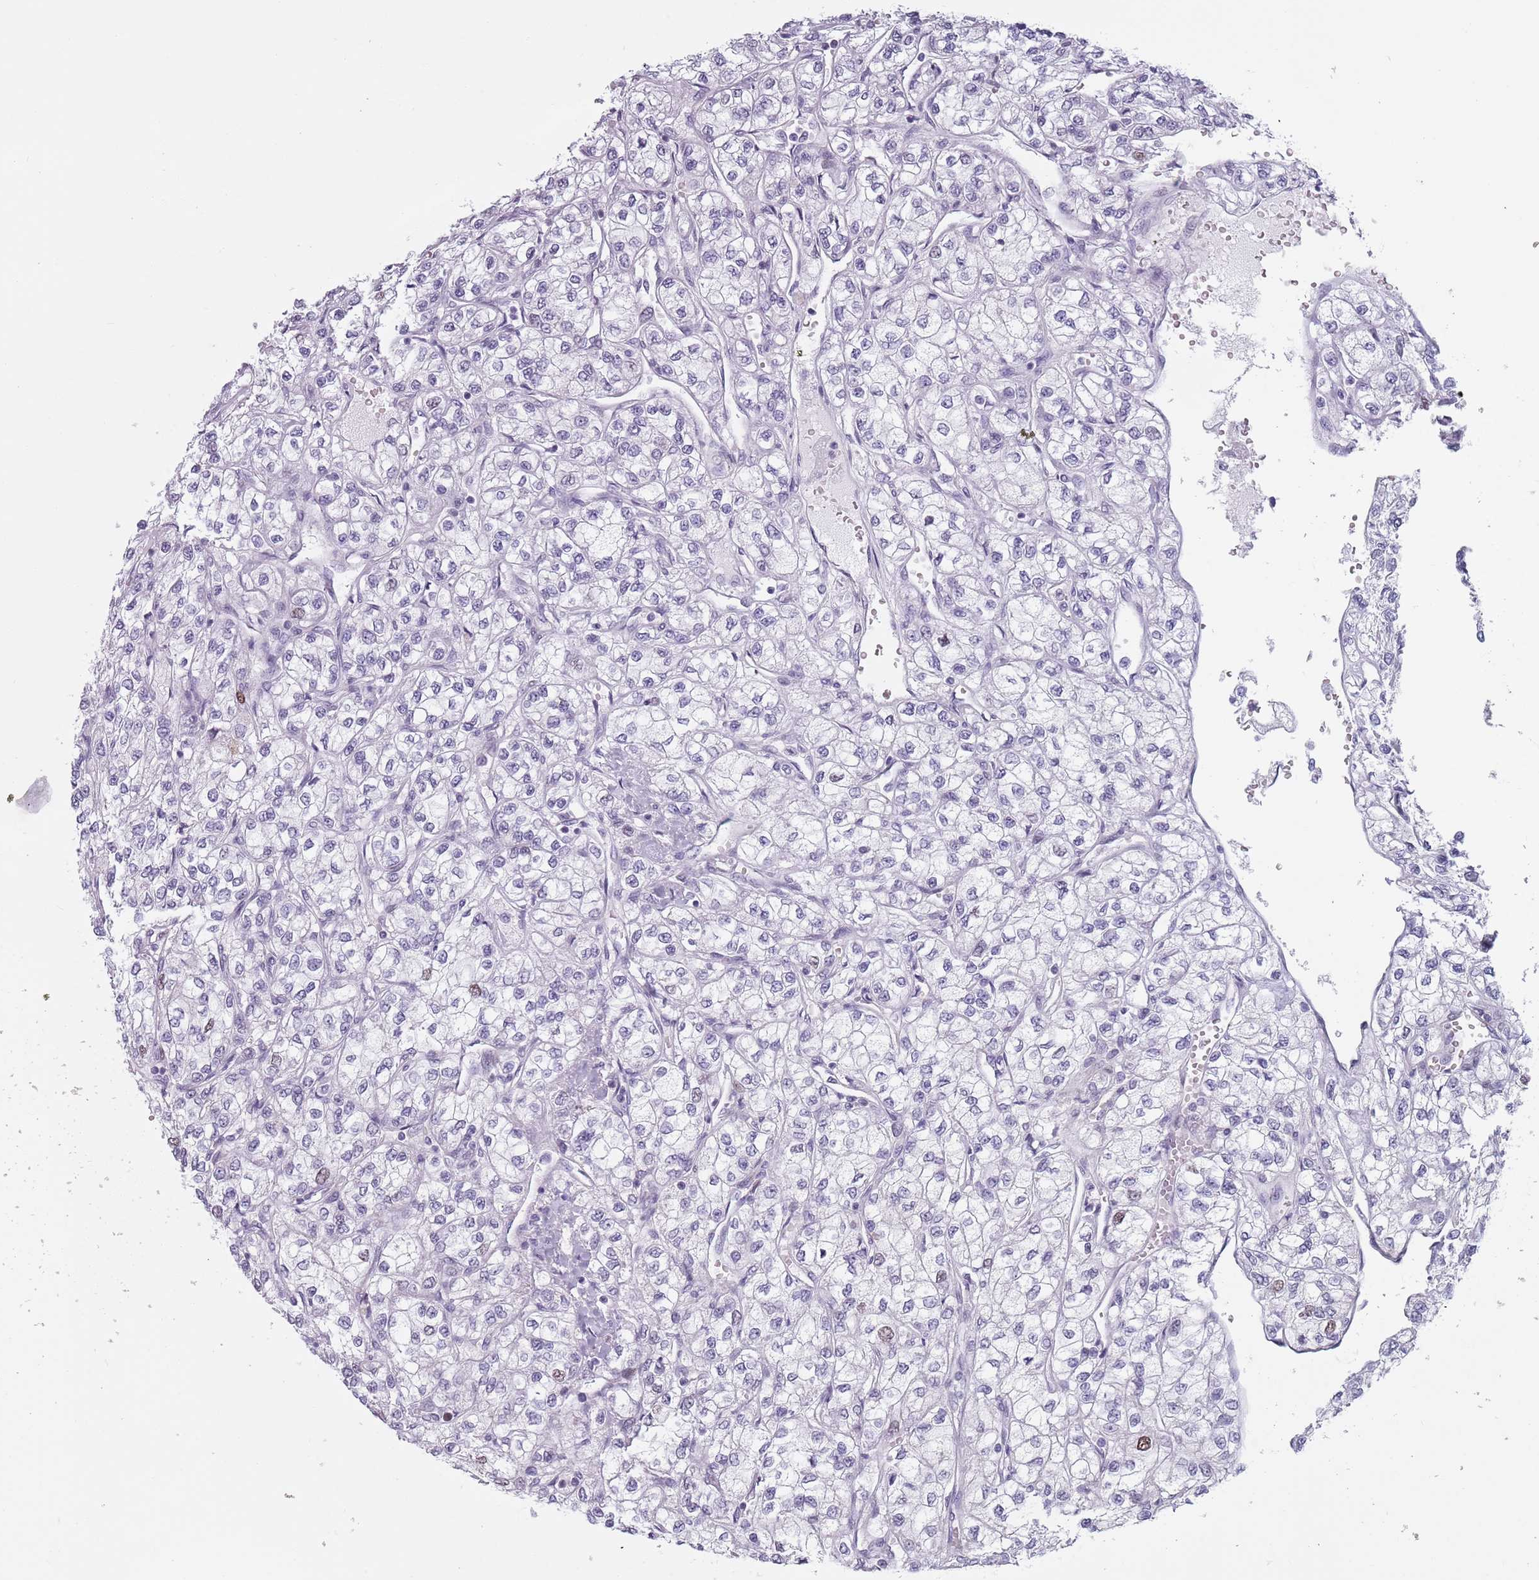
{"staining": {"intensity": "negative", "quantity": "none", "location": "none"}, "tissue": "renal cancer", "cell_type": "Tumor cells", "image_type": "cancer", "snomed": [{"axis": "morphology", "description": "Adenocarcinoma, NOS"}, {"axis": "topography", "description": "Kidney"}], "caption": "Immunohistochemical staining of renal cancer shows no significant expression in tumor cells. (Stains: DAB (3,3'-diaminobenzidine) immunohistochemistry with hematoxylin counter stain, Microscopy: brightfield microscopy at high magnification).", "gene": "ZKSCAN2", "patient": {"sex": "male", "age": 80}}